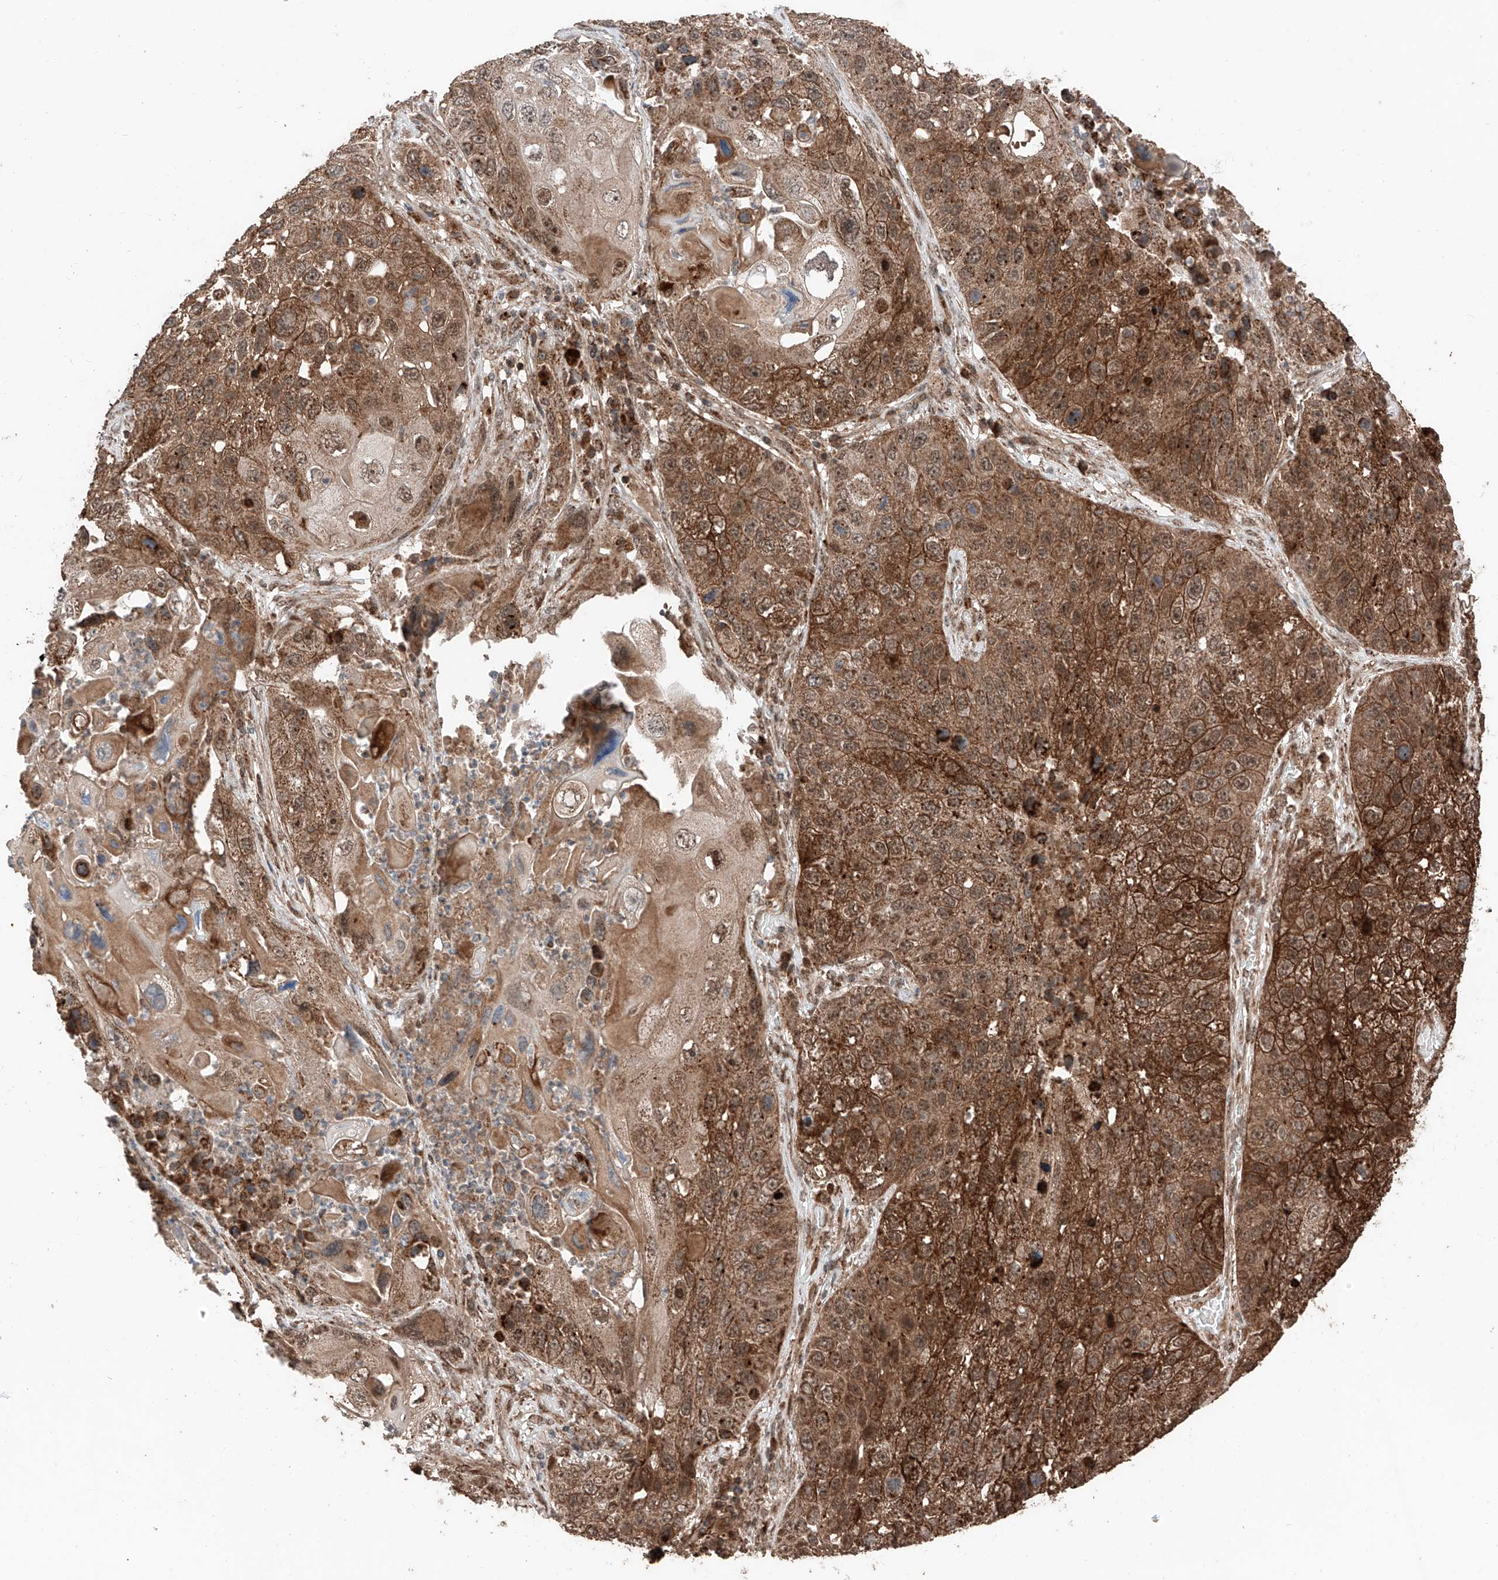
{"staining": {"intensity": "strong", "quantity": ">75%", "location": "cytoplasmic/membranous"}, "tissue": "lung cancer", "cell_type": "Tumor cells", "image_type": "cancer", "snomed": [{"axis": "morphology", "description": "Squamous cell carcinoma, NOS"}, {"axis": "topography", "description": "Lung"}], "caption": "Immunohistochemistry (IHC) photomicrograph of human squamous cell carcinoma (lung) stained for a protein (brown), which displays high levels of strong cytoplasmic/membranous positivity in approximately >75% of tumor cells.", "gene": "ZSCAN29", "patient": {"sex": "male", "age": 61}}